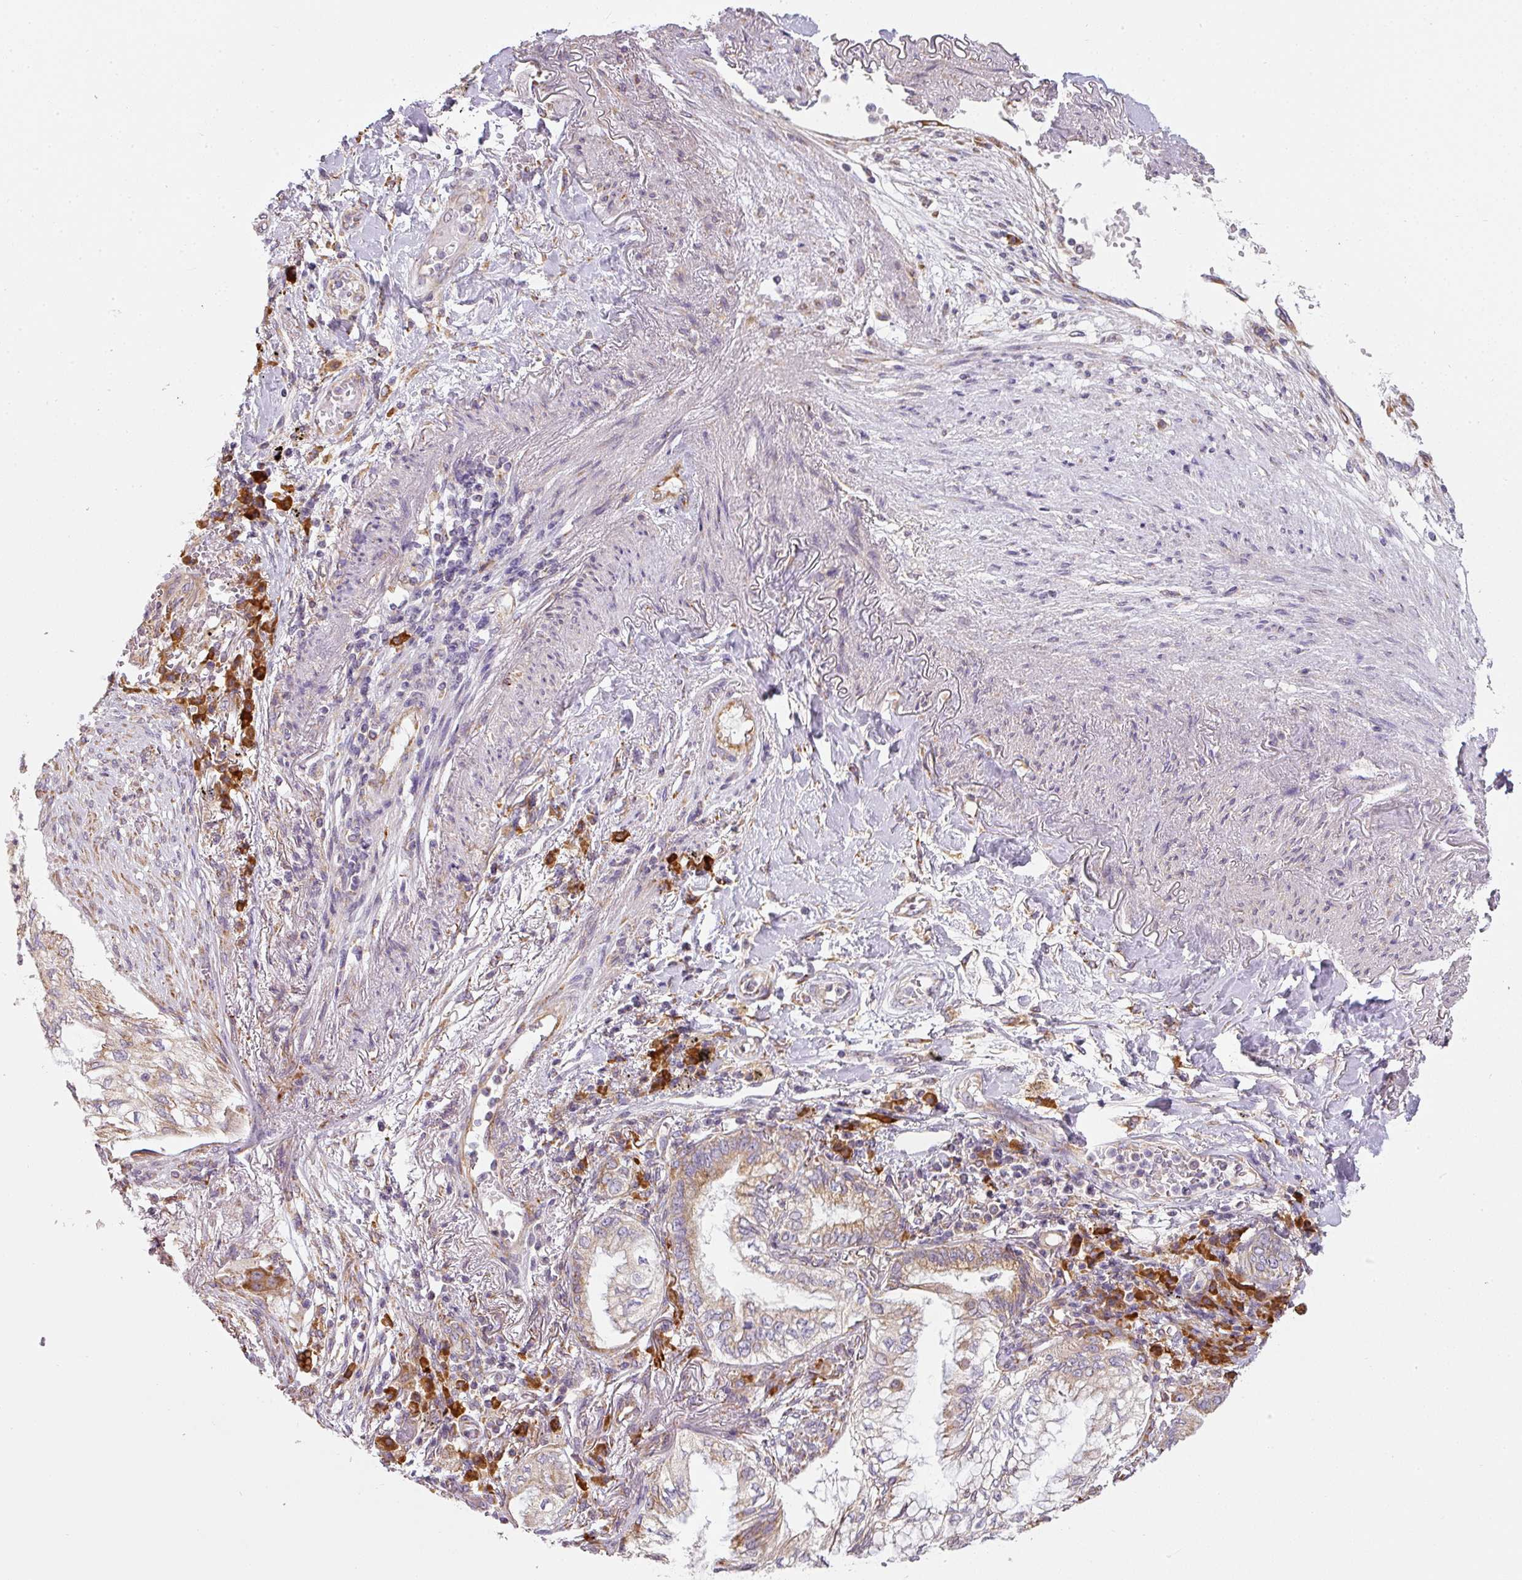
{"staining": {"intensity": "moderate", "quantity": "25%-75%", "location": "cytoplasmic/membranous"}, "tissue": "lung cancer", "cell_type": "Tumor cells", "image_type": "cancer", "snomed": [{"axis": "morphology", "description": "Adenocarcinoma, NOS"}, {"axis": "topography", "description": "Lung"}], "caption": "Protein expression analysis of human lung cancer reveals moderate cytoplasmic/membranous expression in approximately 25%-75% of tumor cells.", "gene": "MORN4", "patient": {"sex": "female", "age": 70}}